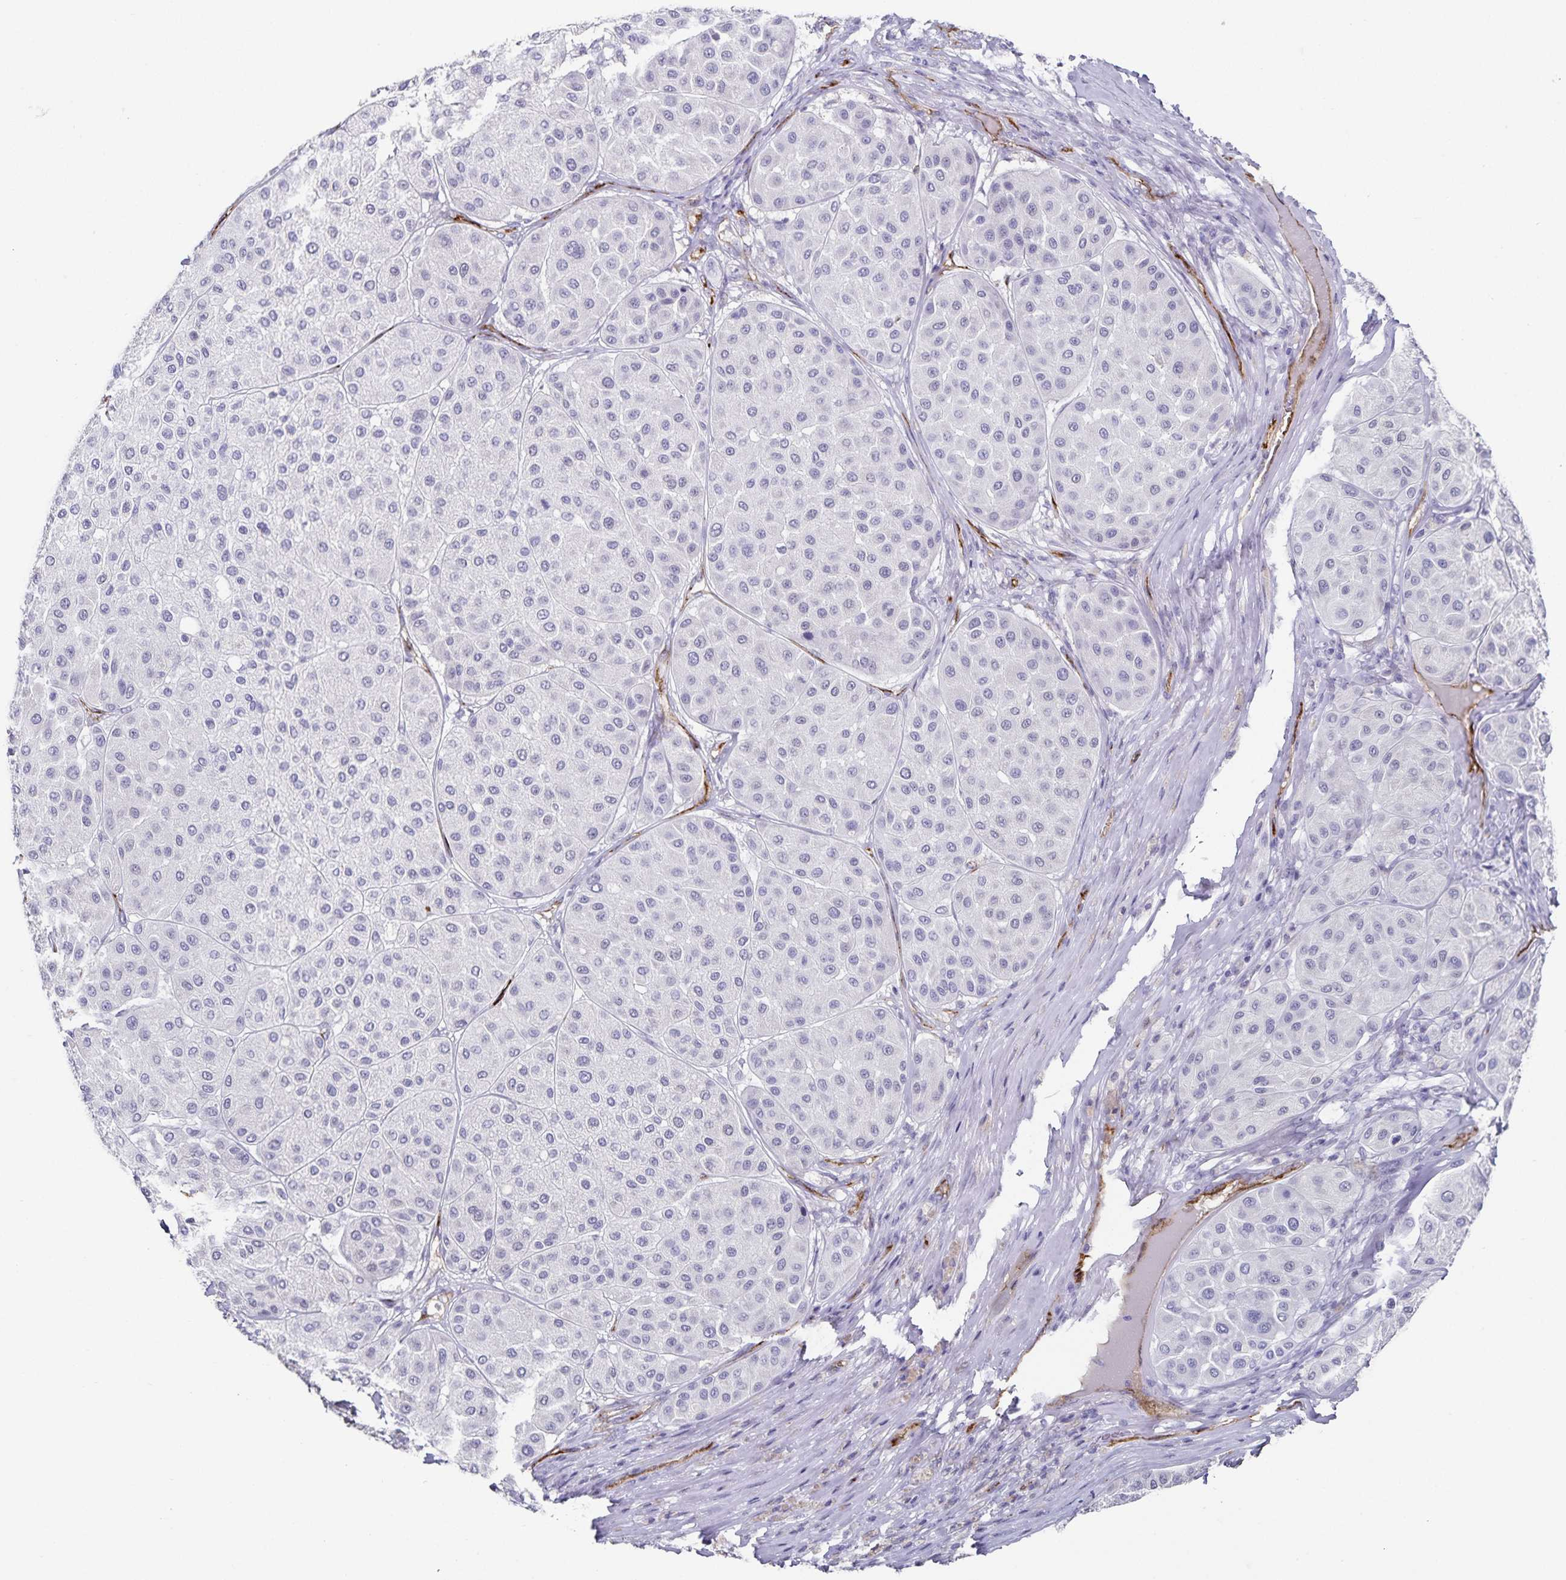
{"staining": {"intensity": "negative", "quantity": "none", "location": "none"}, "tissue": "melanoma", "cell_type": "Tumor cells", "image_type": "cancer", "snomed": [{"axis": "morphology", "description": "Malignant melanoma, Metastatic site"}, {"axis": "topography", "description": "Smooth muscle"}], "caption": "Immunohistochemical staining of malignant melanoma (metastatic site) exhibits no significant positivity in tumor cells.", "gene": "PODXL", "patient": {"sex": "male", "age": 41}}